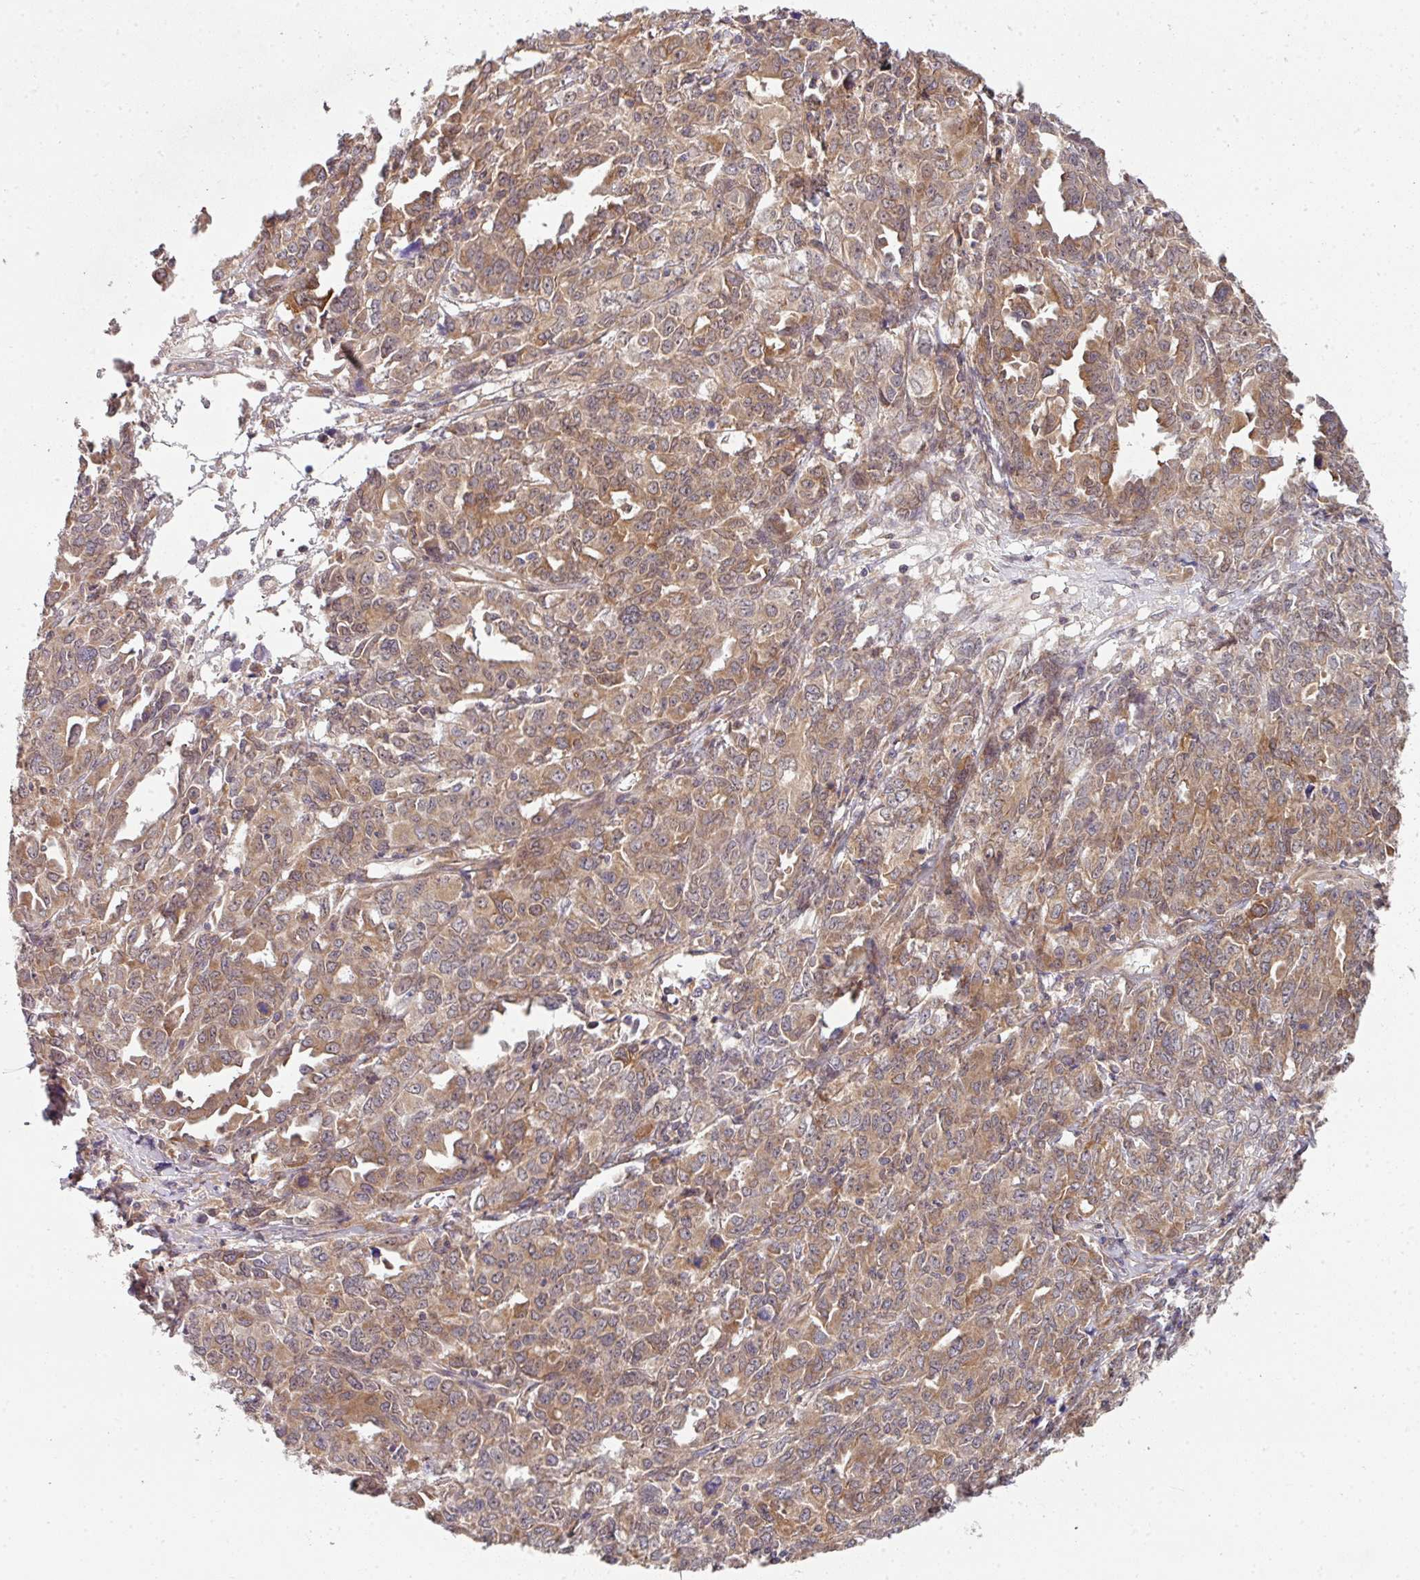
{"staining": {"intensity": "moderate", "quantity": ">75%", "location": "cytoplasmic/membranous,nuclear"}, "tissue": "ovarian cancer", "cell_type": "Tumor cells", "image_type": "cancer", "snomed": [{"axis": "morphology", "description": "Adenocarcinoma, NOS"}, {"axis": "morphology", "description": "Carcinoma, endometroid"}, {"axis": "topography", "description": "Ovary"}], "caption": "About >75% of tumor cells in ovarian adenocarcinoma reveal moderate cytoplasmic/membranous and nuclear protein staining as visualized by brown immunohistochemical staining.", "gene": "CAMLG", "patient": {"sex": "female", "age": 72}}